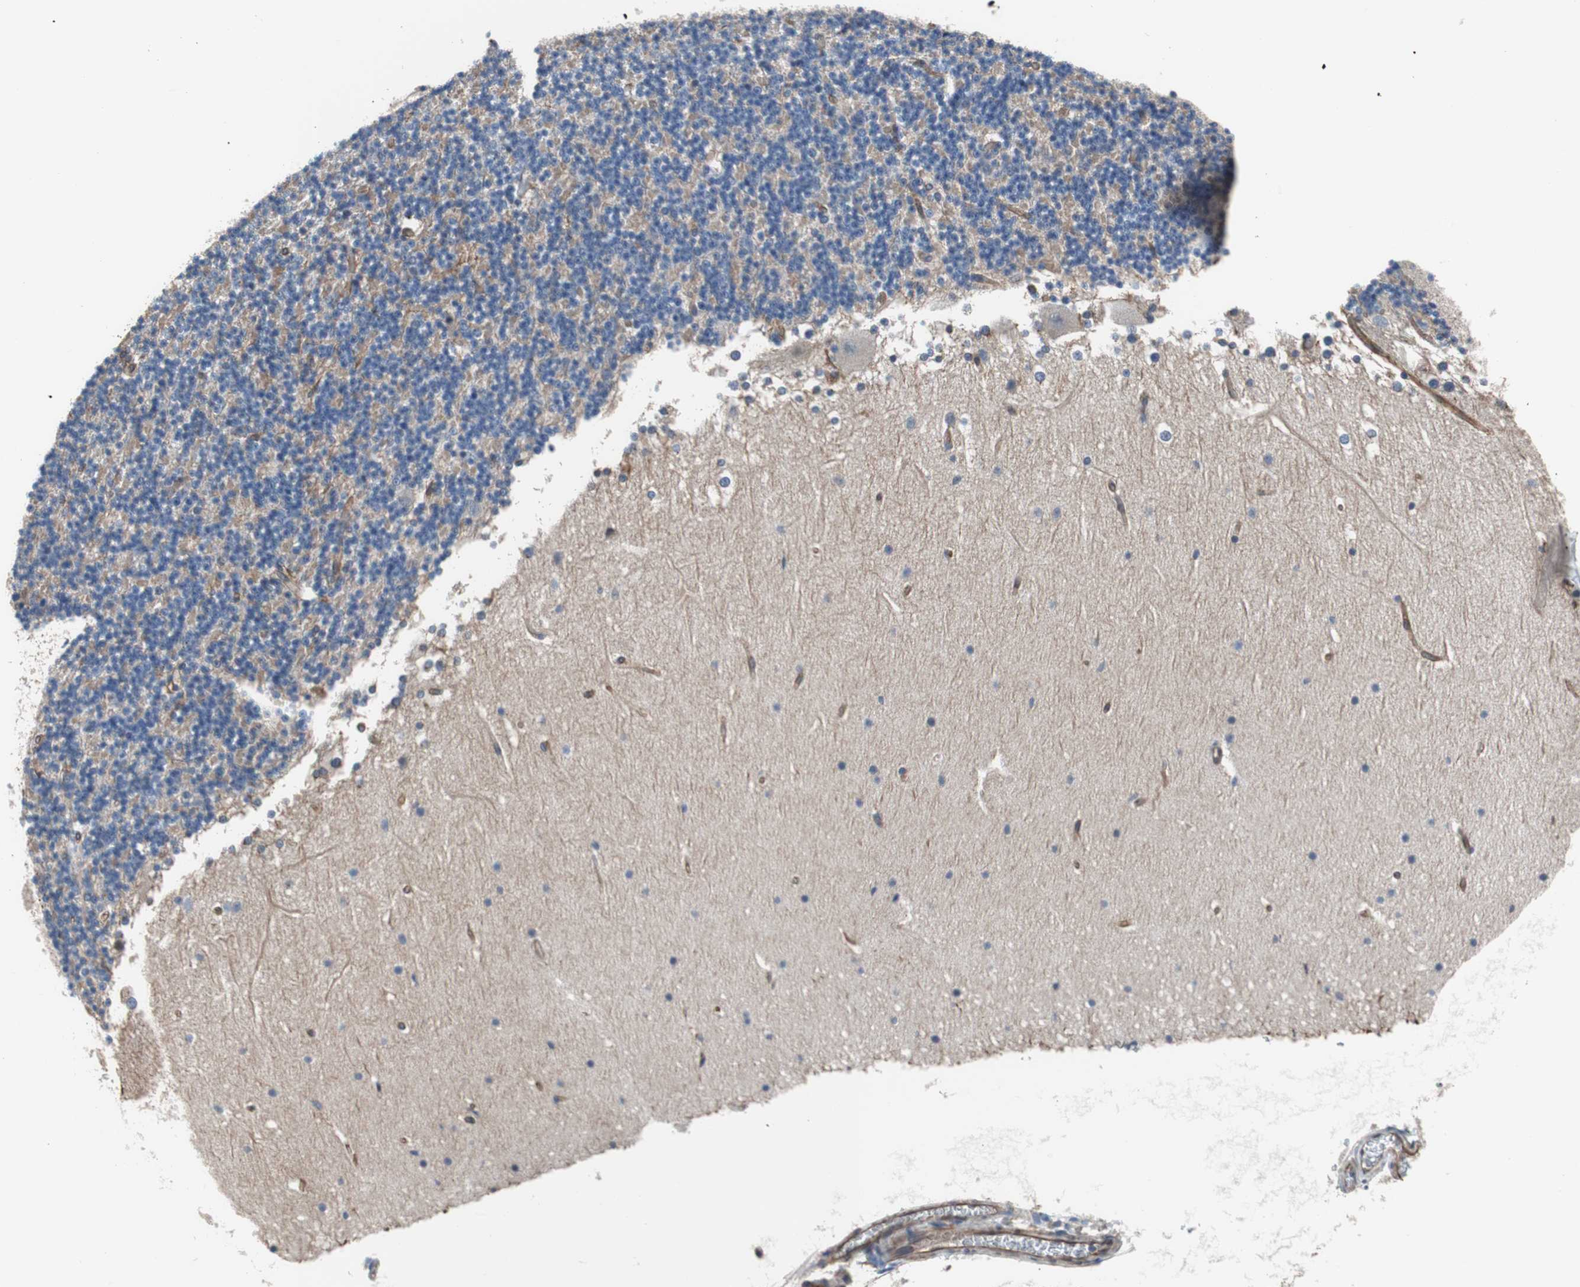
{"staining": {"intensity": "negative", "quantity": "none", "location": "none"}, "tissue": "cerebellum", "cell_type": "Cells in granular layer", "image_type": "normal", "snomed": [{"axis": "morphology", "description": "Normal tissue, NOS"}, {"axis": "topography", "description": "Cerebellum"}], "caption": "Image shows no significant protein expression in cells in granular layer of normal cerebellum. Brightfield microscopy of immunohistochemistry (IHC) stained with DAB (brown) and hematoxylin (blue), captured at high magnification.", "gene": "KIF3B", "patient": {"sex": "female", "age": 19}}